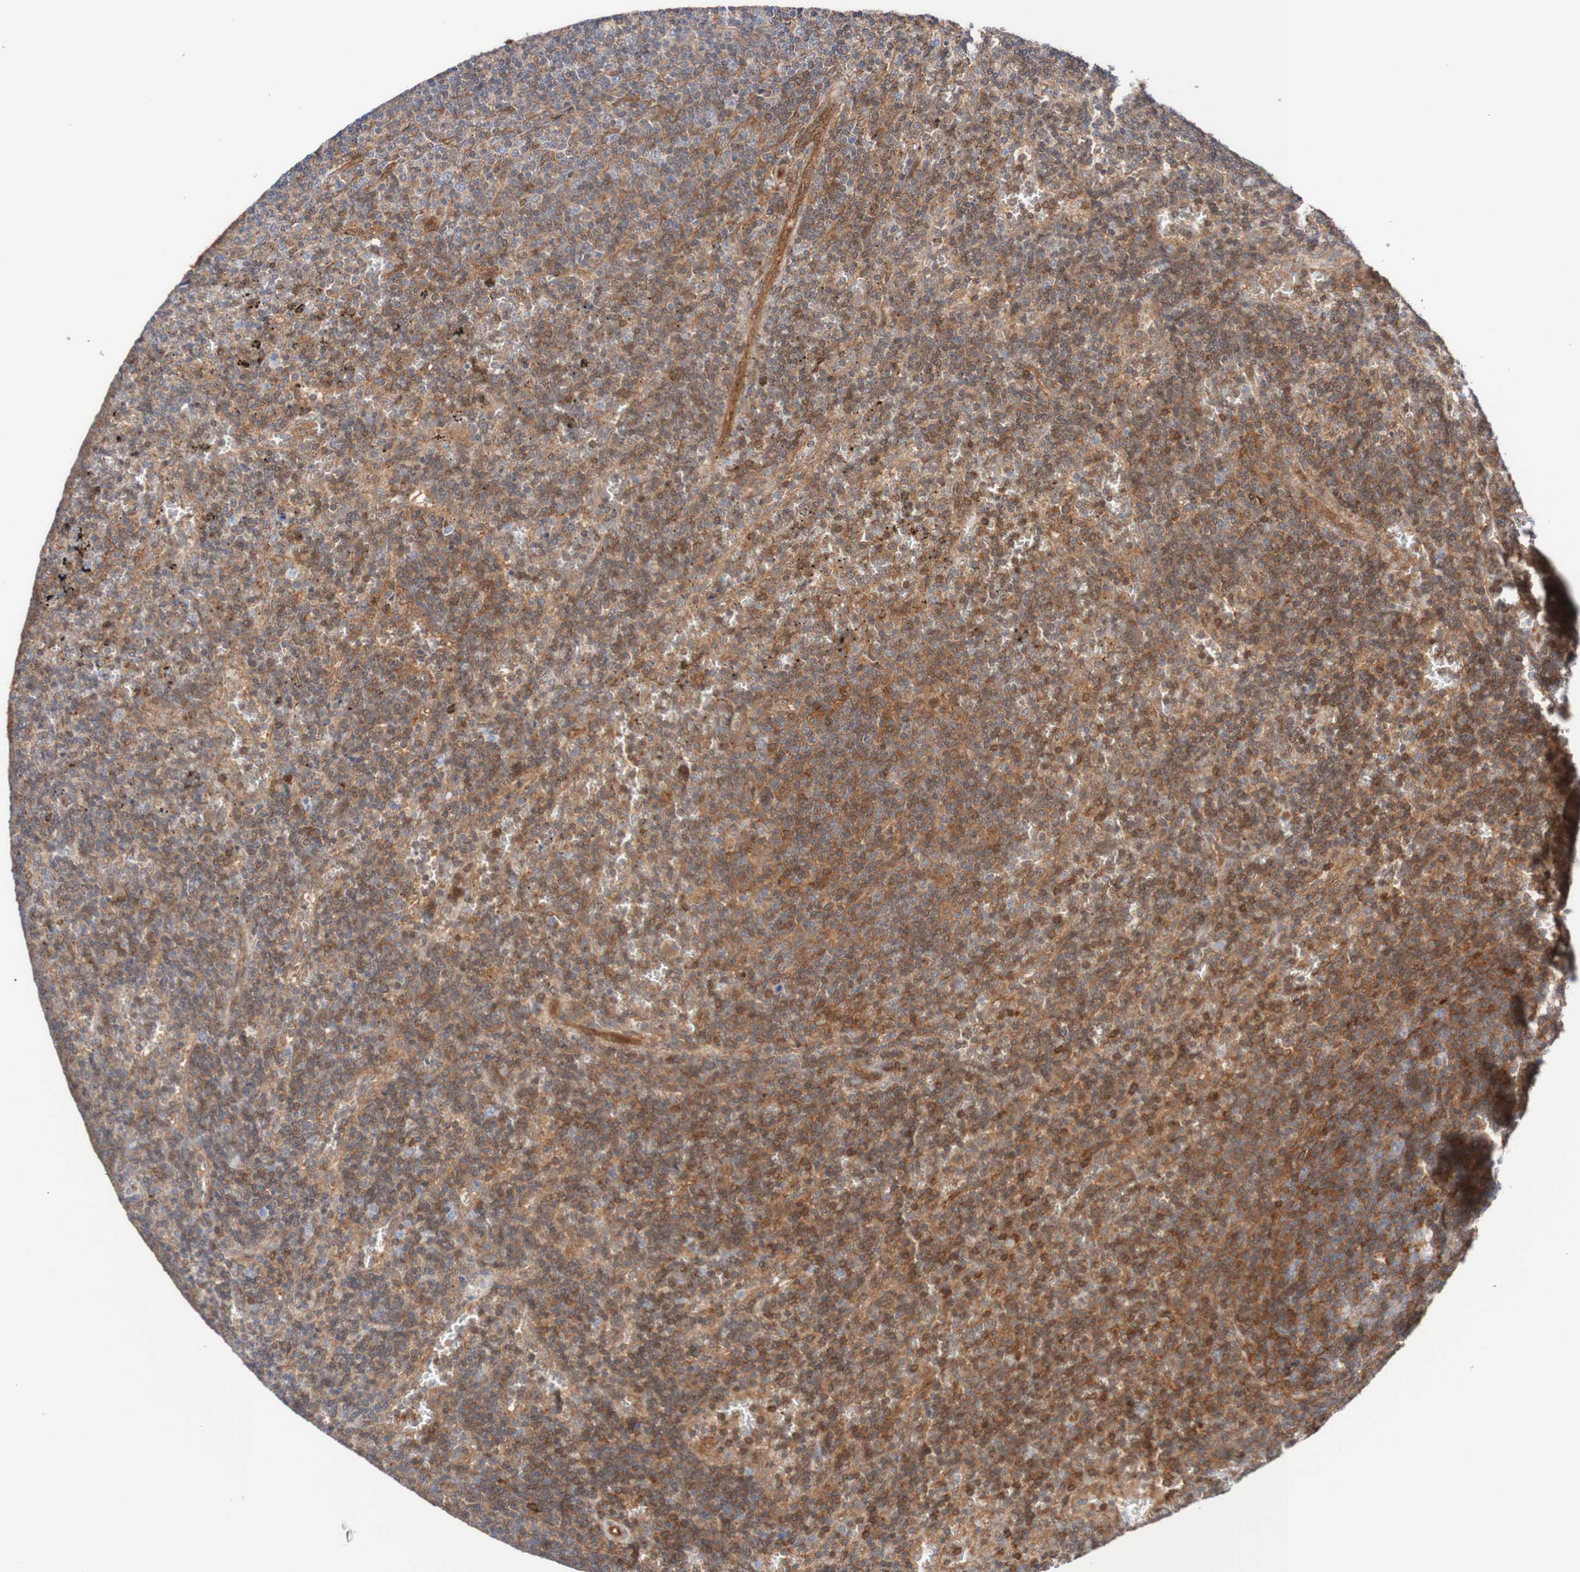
{"staining": {"intensity": "moderate", "quantity": "<25%", "location": "cytoplasmic/membranous"}, "tissue": "lymphoma", "cell_type": "Tumor cells", "image_type": "cancer", "snomed": [{"axis": "morphology", "description": "Malignant lymphoma, non-Hodgkin's type, Low grade"}, {"axis": "topography", "description": "Spleen"}], "caption": "The immunohistochemical stain shows moderate cytoplasmic/membranous staining in tumor cells of malignant lymphoma, non-Hodgkin's type (low-grade) tissue.", "gene": "RIGI", "patient": {"sex": "female", "age": 50}}